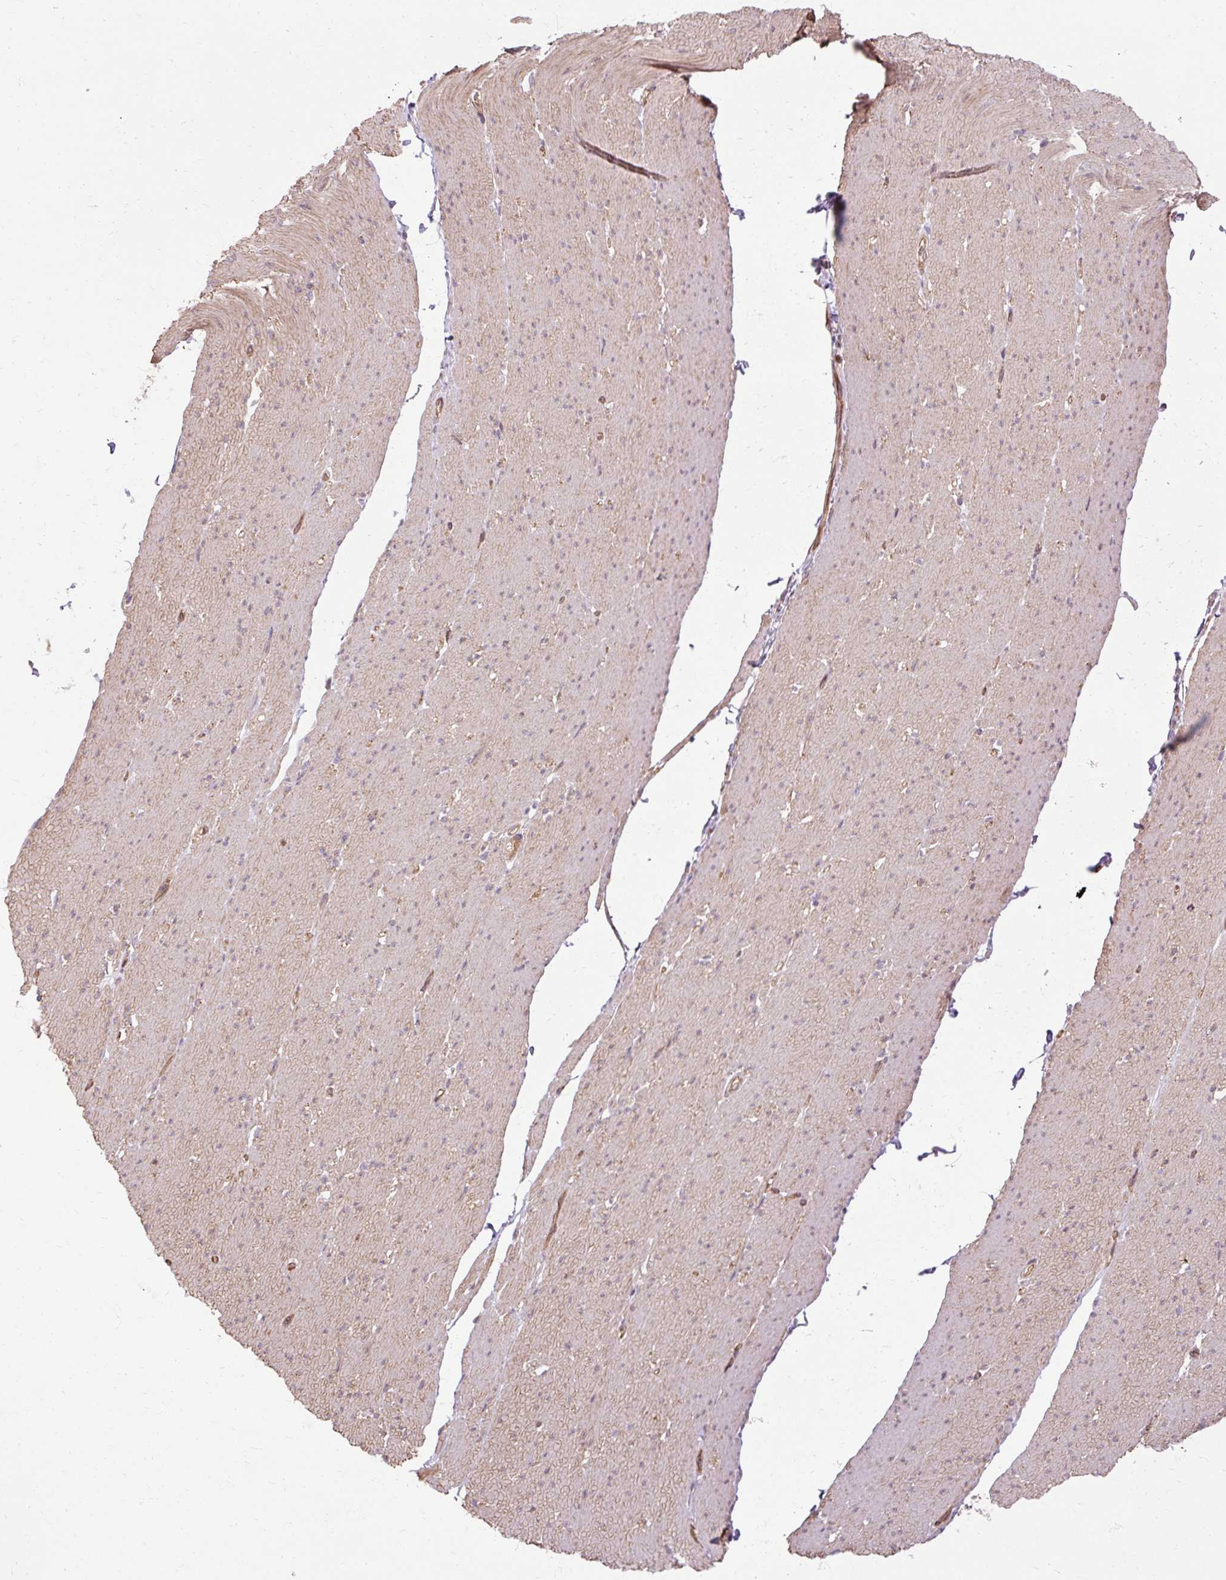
{"staining": {"intensity": "weak", "quantity": "25%-75%", "location": "cytoplasmic/membranous"}, "tissue": "smooth muscle", "cell_type": "Smooth muscle cells", "image_type": "normal", "snomed": [{"axis": "morphology", "description": "Normal tissue, NOS"}, {"axis": "topography", "description": "Smooth muscle"}, {"axis": "topography", "description": "Rectum"}], "caption": "A brown stain shows weak cytoplasmic/membranous staining of a protein in smooth muscle cells of normal smooth muscle. Using DAB (3,3'-diaminobenzidine) (brown) and hematoxylin (blue) stains, captured at high magnification using brightfield microscopy.", "gene": "FLRT1", "patient": {"sex": "male", "age": 53}}